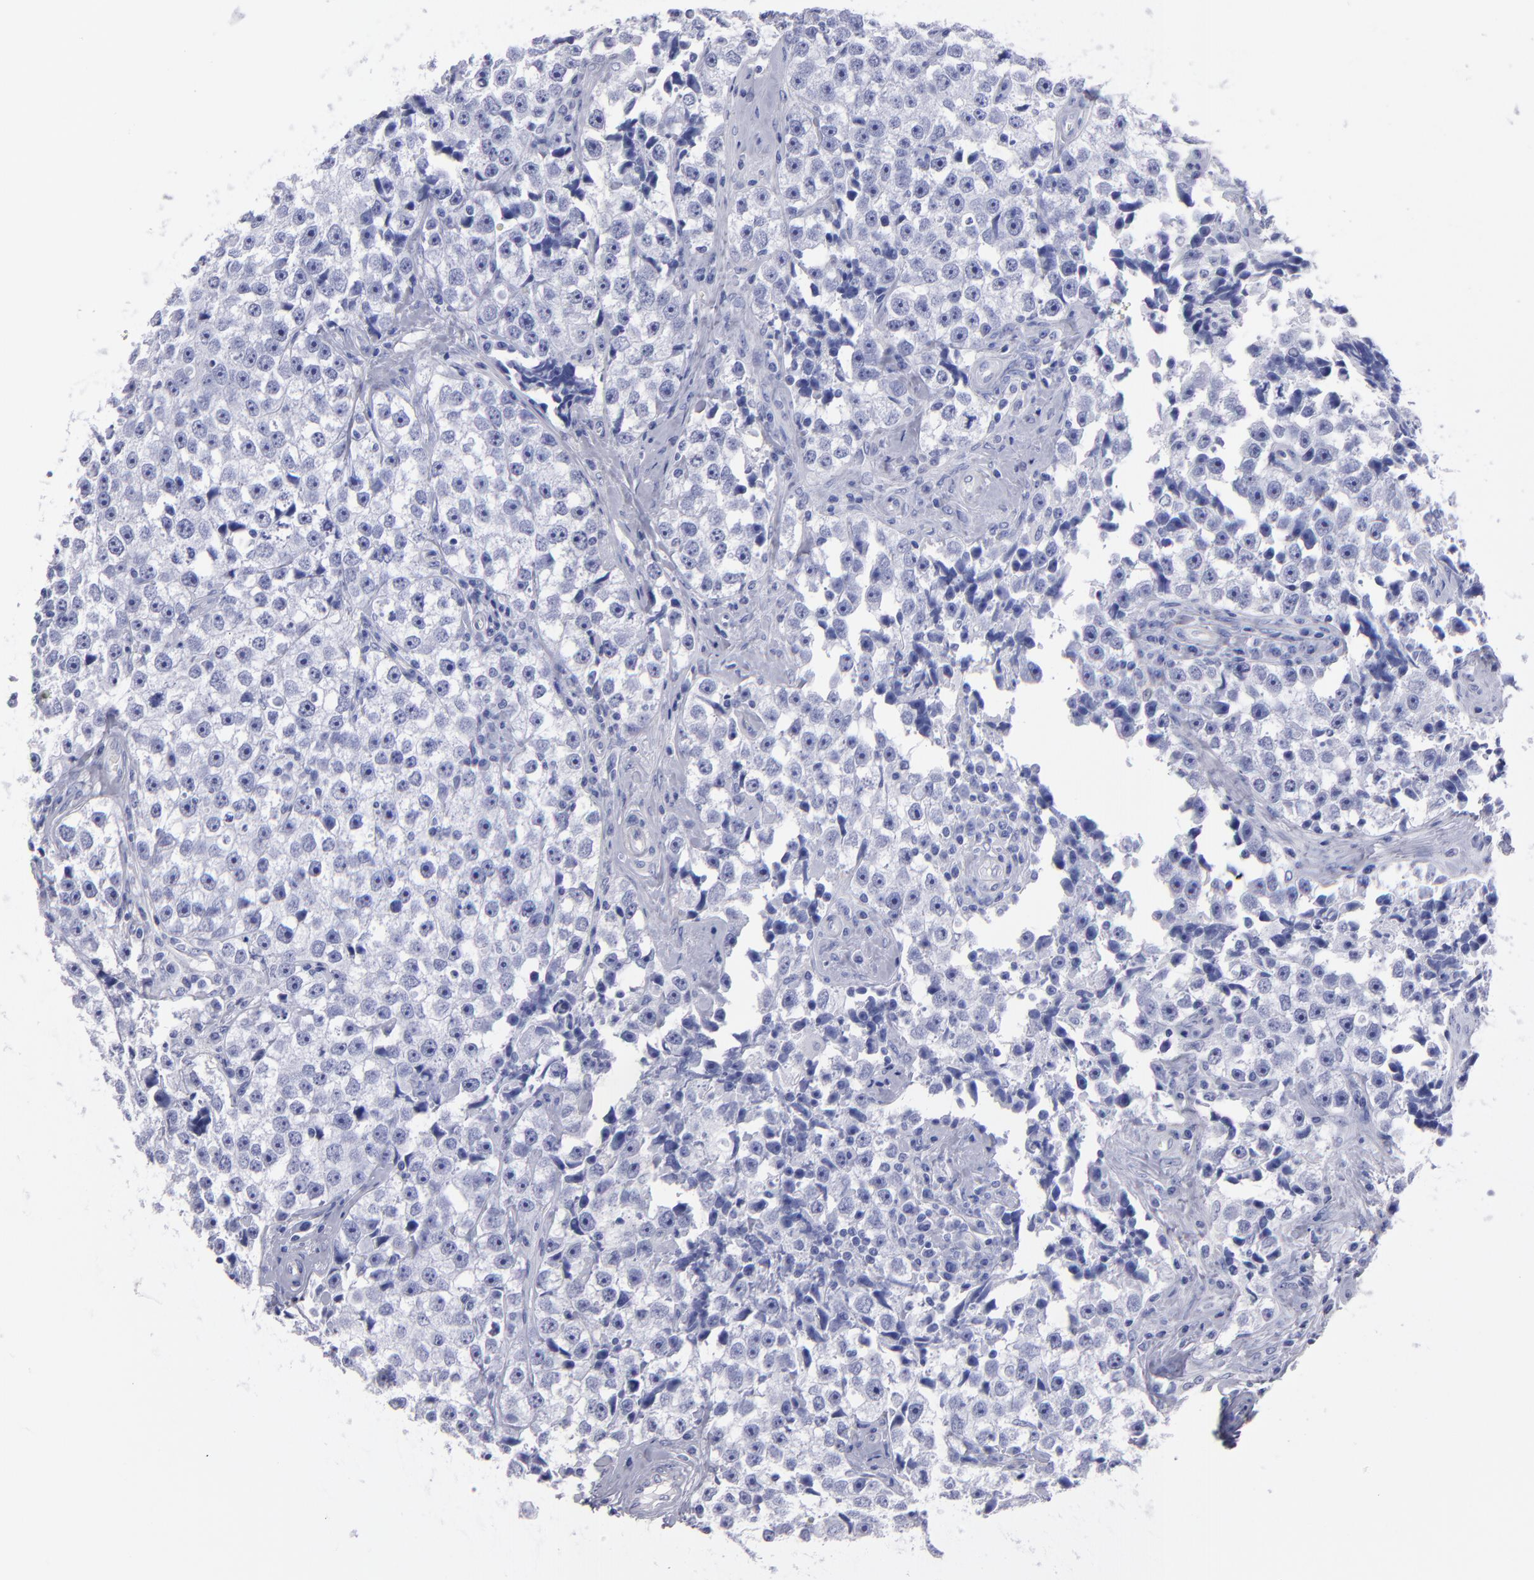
{"staining": {"intensity": "negative", "quantity": "none", "location": "none"}, "tissue": "testis cancer", "cell_type": "Tumor cells", "image_type": "cancer", "snomed": [{"axis": "morphology", "description": "Seminoma, NOS"}, {"axis": "topography", "description": "Testis"}], "caption": "Image shows no protein expression in tumor cells of testis cancer (seminoma) tissue.", "gene": "MB", "patient": {"sex": "male", "age": 32}}